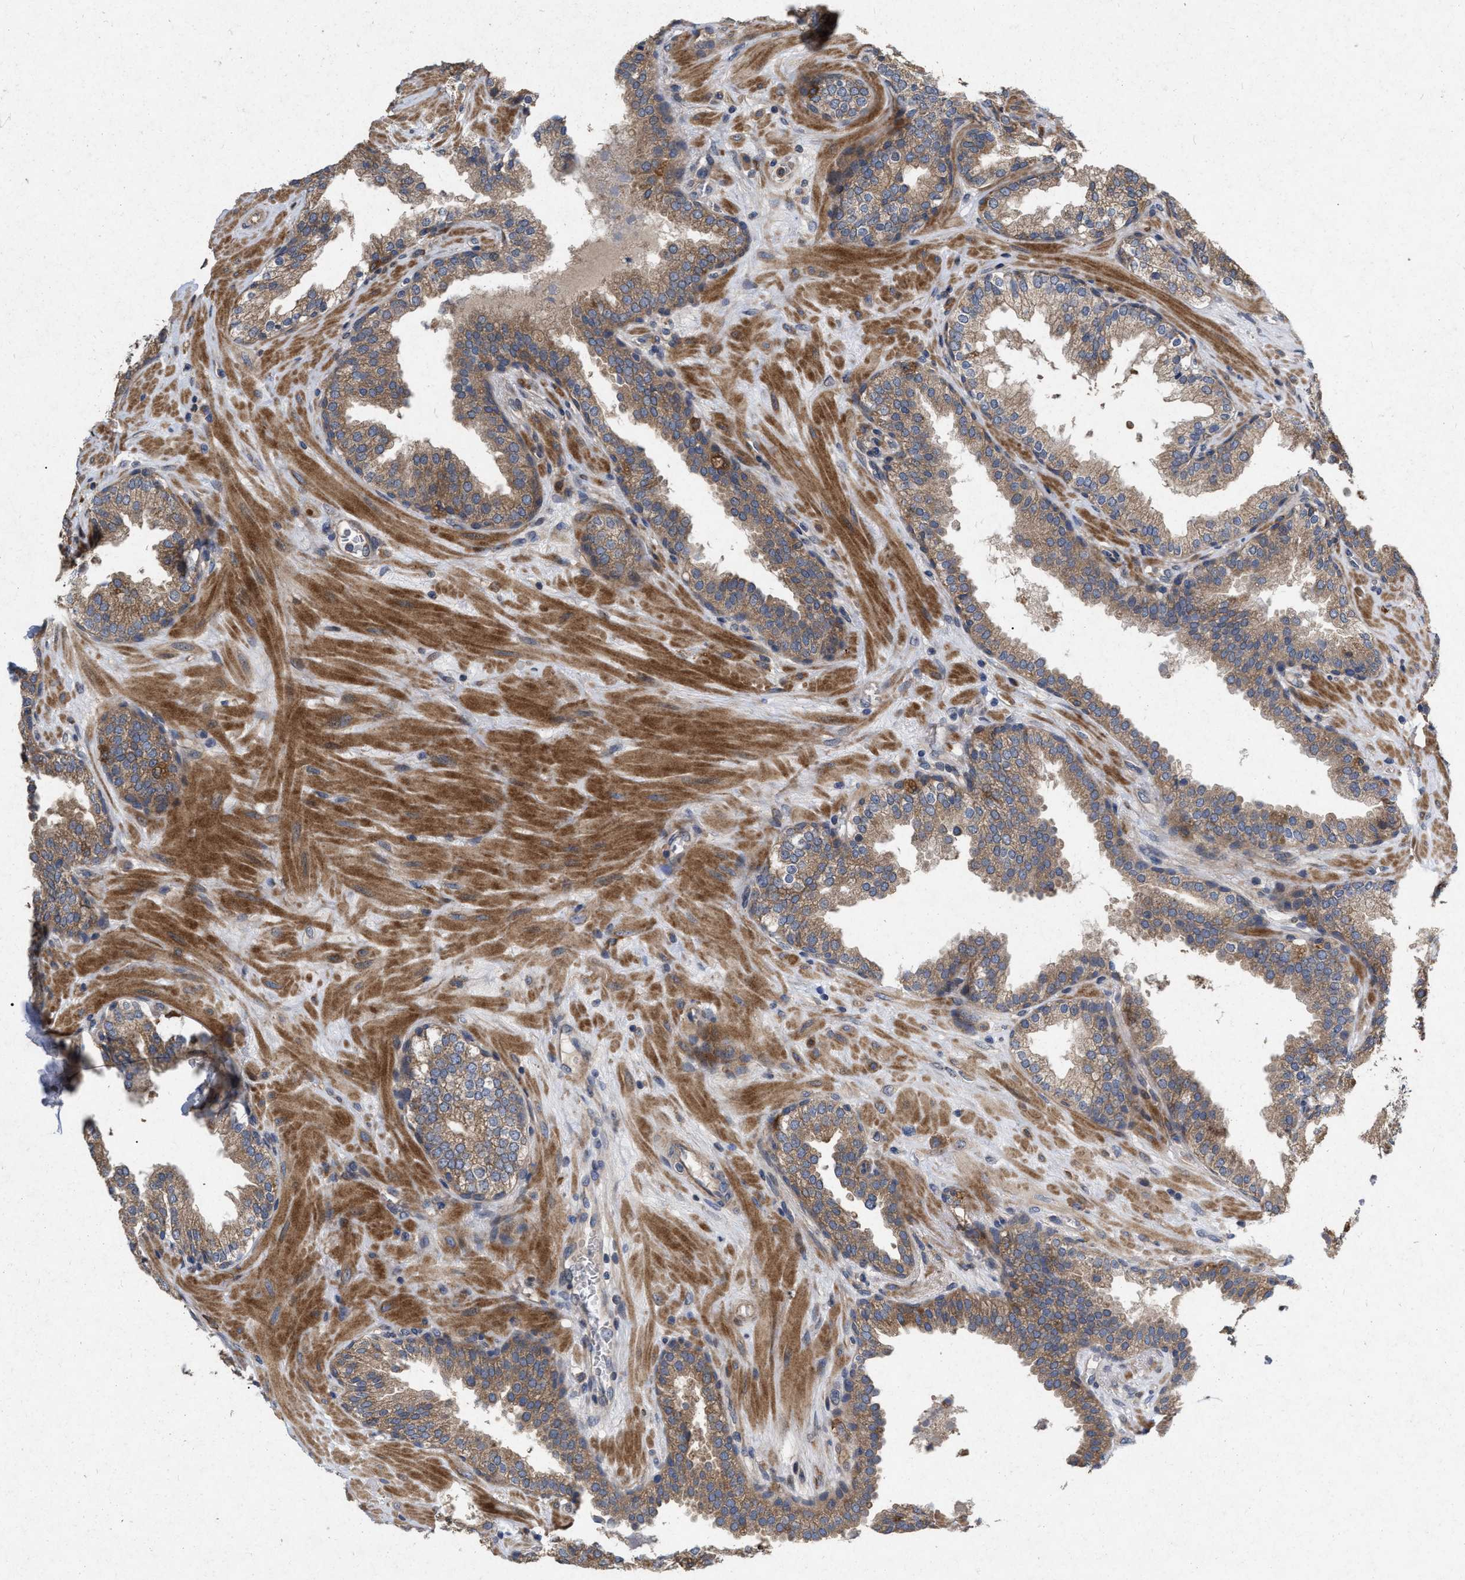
{"staining": {"intensity": "moderate", "quantity": ">75%", "location": "cytoplasmic/membranous"}, "tissue": "prostate", "cell_type": "Glandular cells", "image_type": "normal", "snomed": [{"axis": "morphology", "description": "Normal tissue, NOS"}, {"axis": "topography", "description": "Prostate"}], "caption": "Prostate stained for a protein (brown) displays moderate cytoplasmic/membranous positive staining in approximately >75% of glandular cells.", "gene": "CDKN2C", "patient": {"sex": "male", "age": 51}}